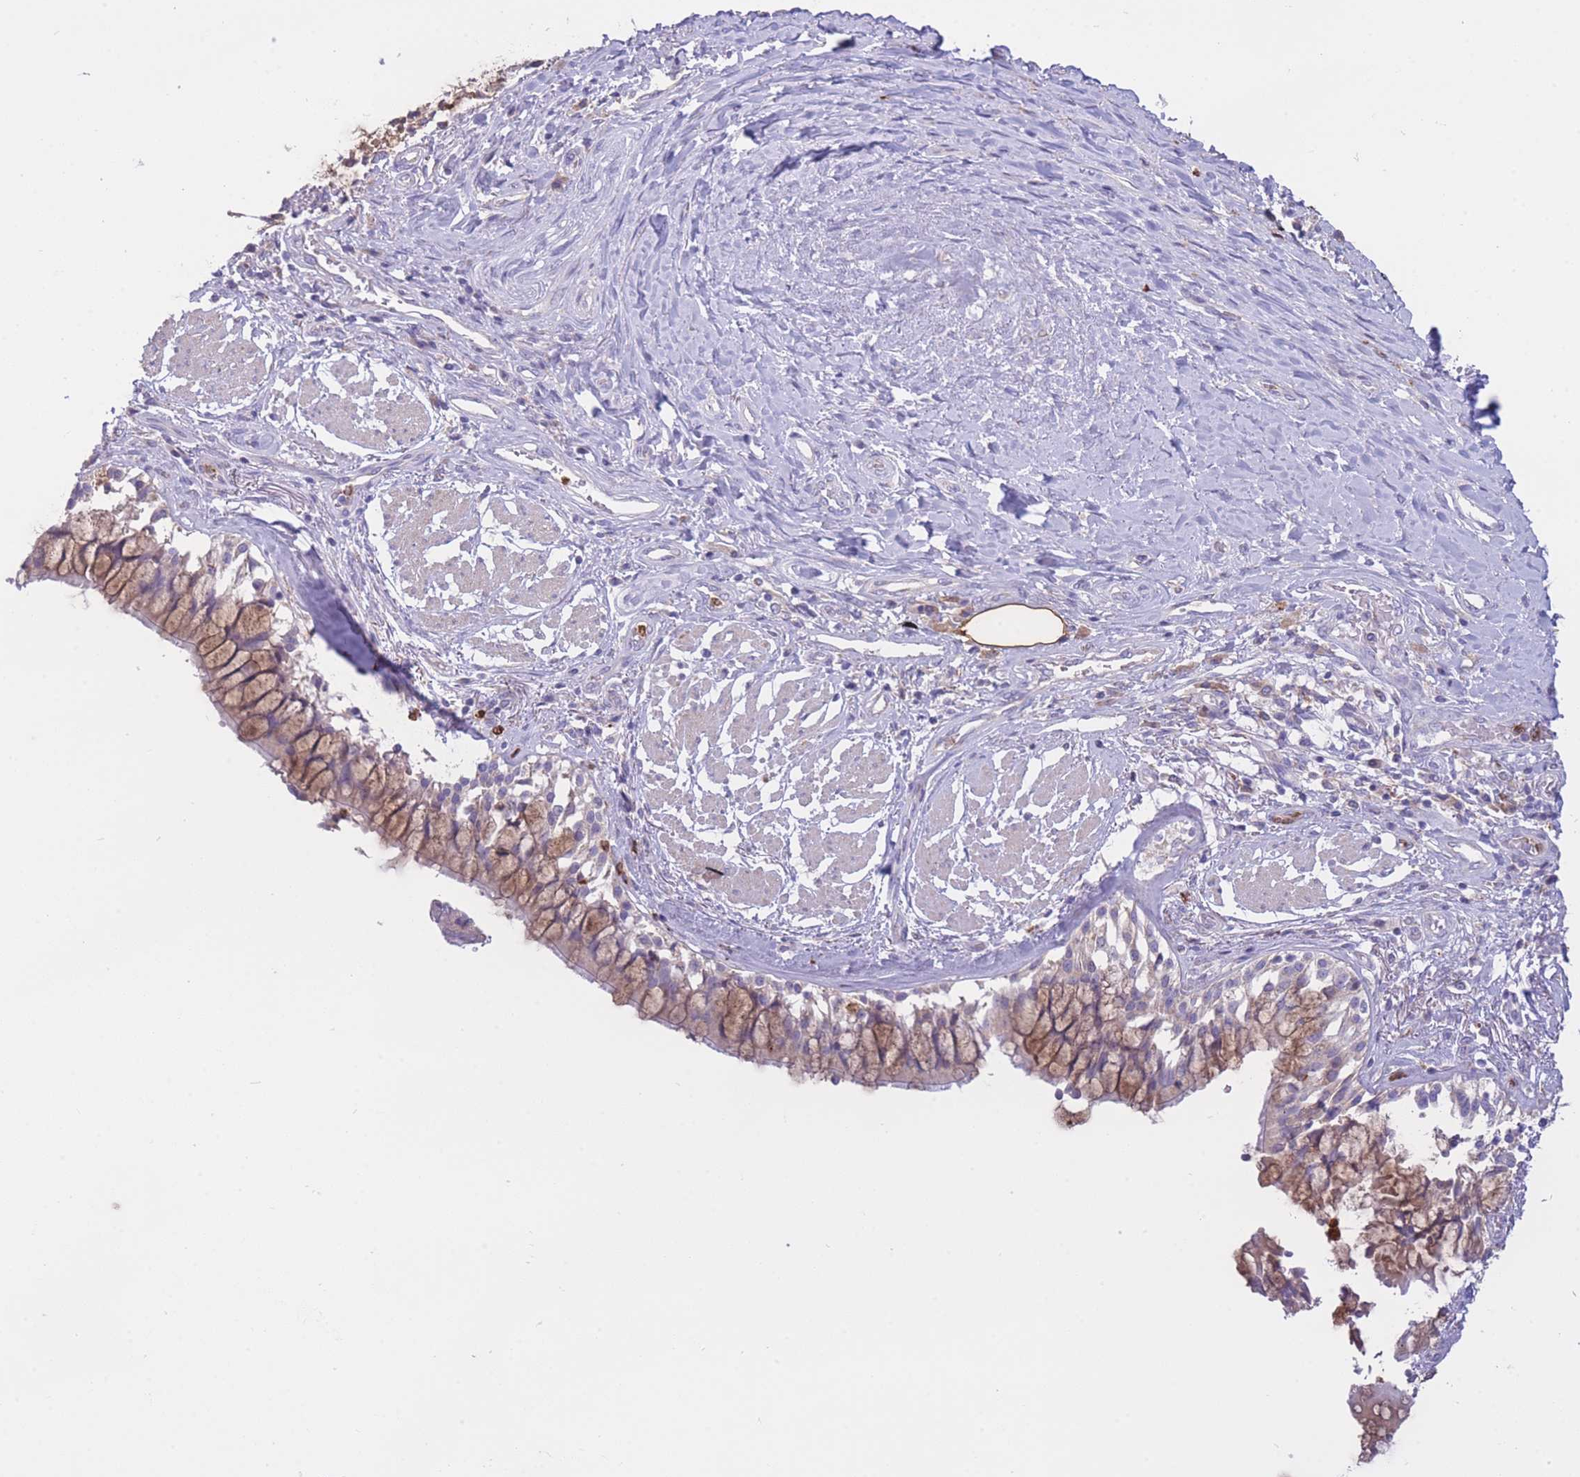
{"staining": {"intensity": "negative", "quantity": "none", "location": "none"}, "tissue": "soft tissue", "cell_type": "Fibroblasts", "image_type": "normal", "snomed": [{"axis": "morphology", "description": "Normal tissue, NOS"}, {"axis": "morphology", "description": "Squamous cell carcinoma, NOS"}, {"axis": "topography", "description": "Bronchus"}, {"axis": "topography", "description": "Lung"}], "caption": "Fibroblasts show no significant protein expression in benign soft tissue.", "gene": "CENPM", "patient": {"sex": "male", "age": 64}}